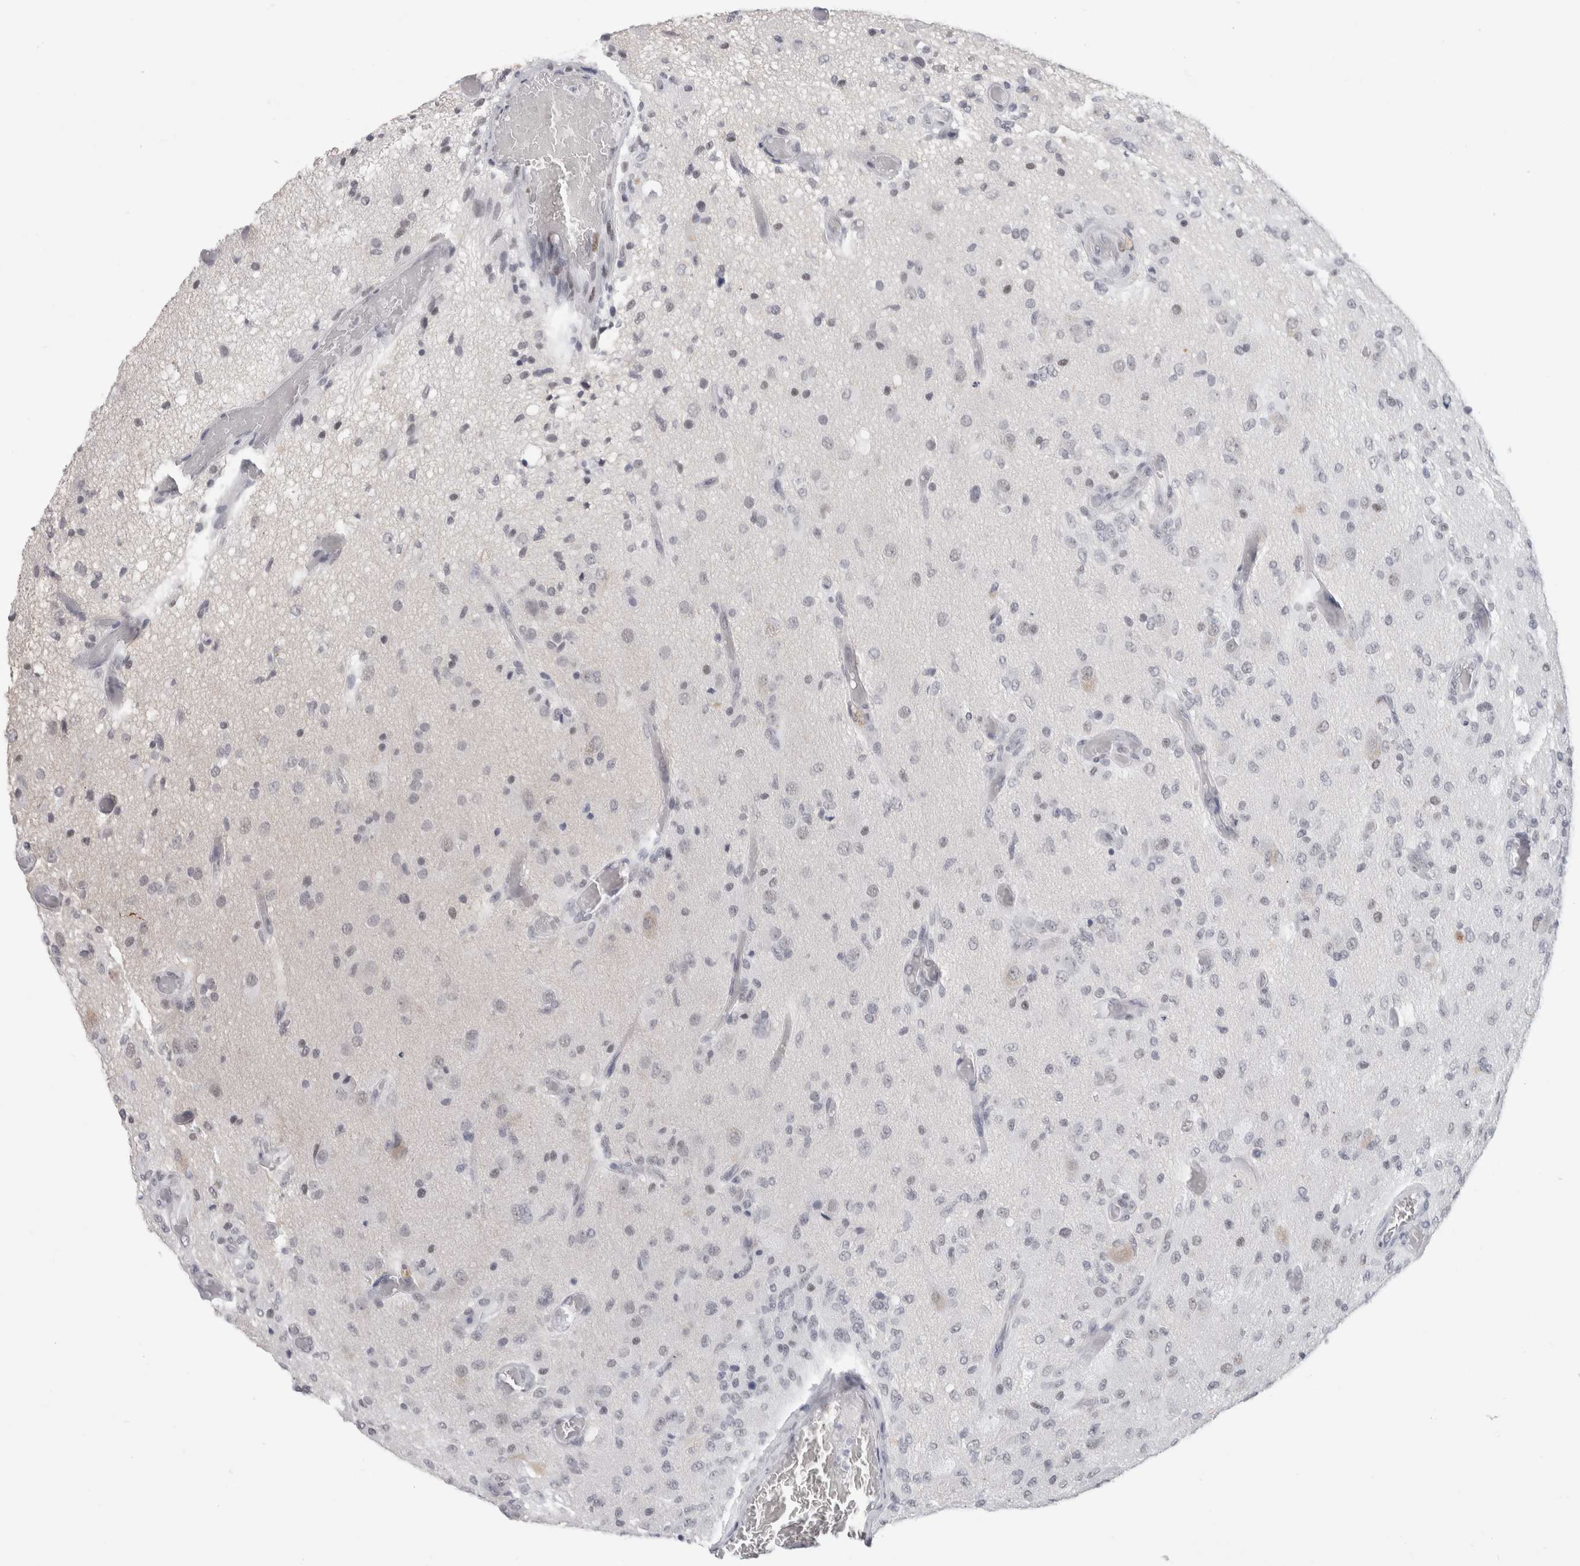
{"staining": {"intensity": "negative", "quantity": "none", "location": "none"}, "tissue": "glioma", "cell_type": "Tumor cells", "image_type": "cancer", "snomed": [{"axis": "morphology", "description": "Normal tissue, NOS"}, {"axis": "morphology", "description": "Glioma, malignant, High grade"}, {"axis": "topography", "description": "Cerebral cortex"}], "caption": "There is no significant staining in tumor cells of glioma.", "gene": "SMARCC1", "patient": {"sex": "male", "age": 77}}